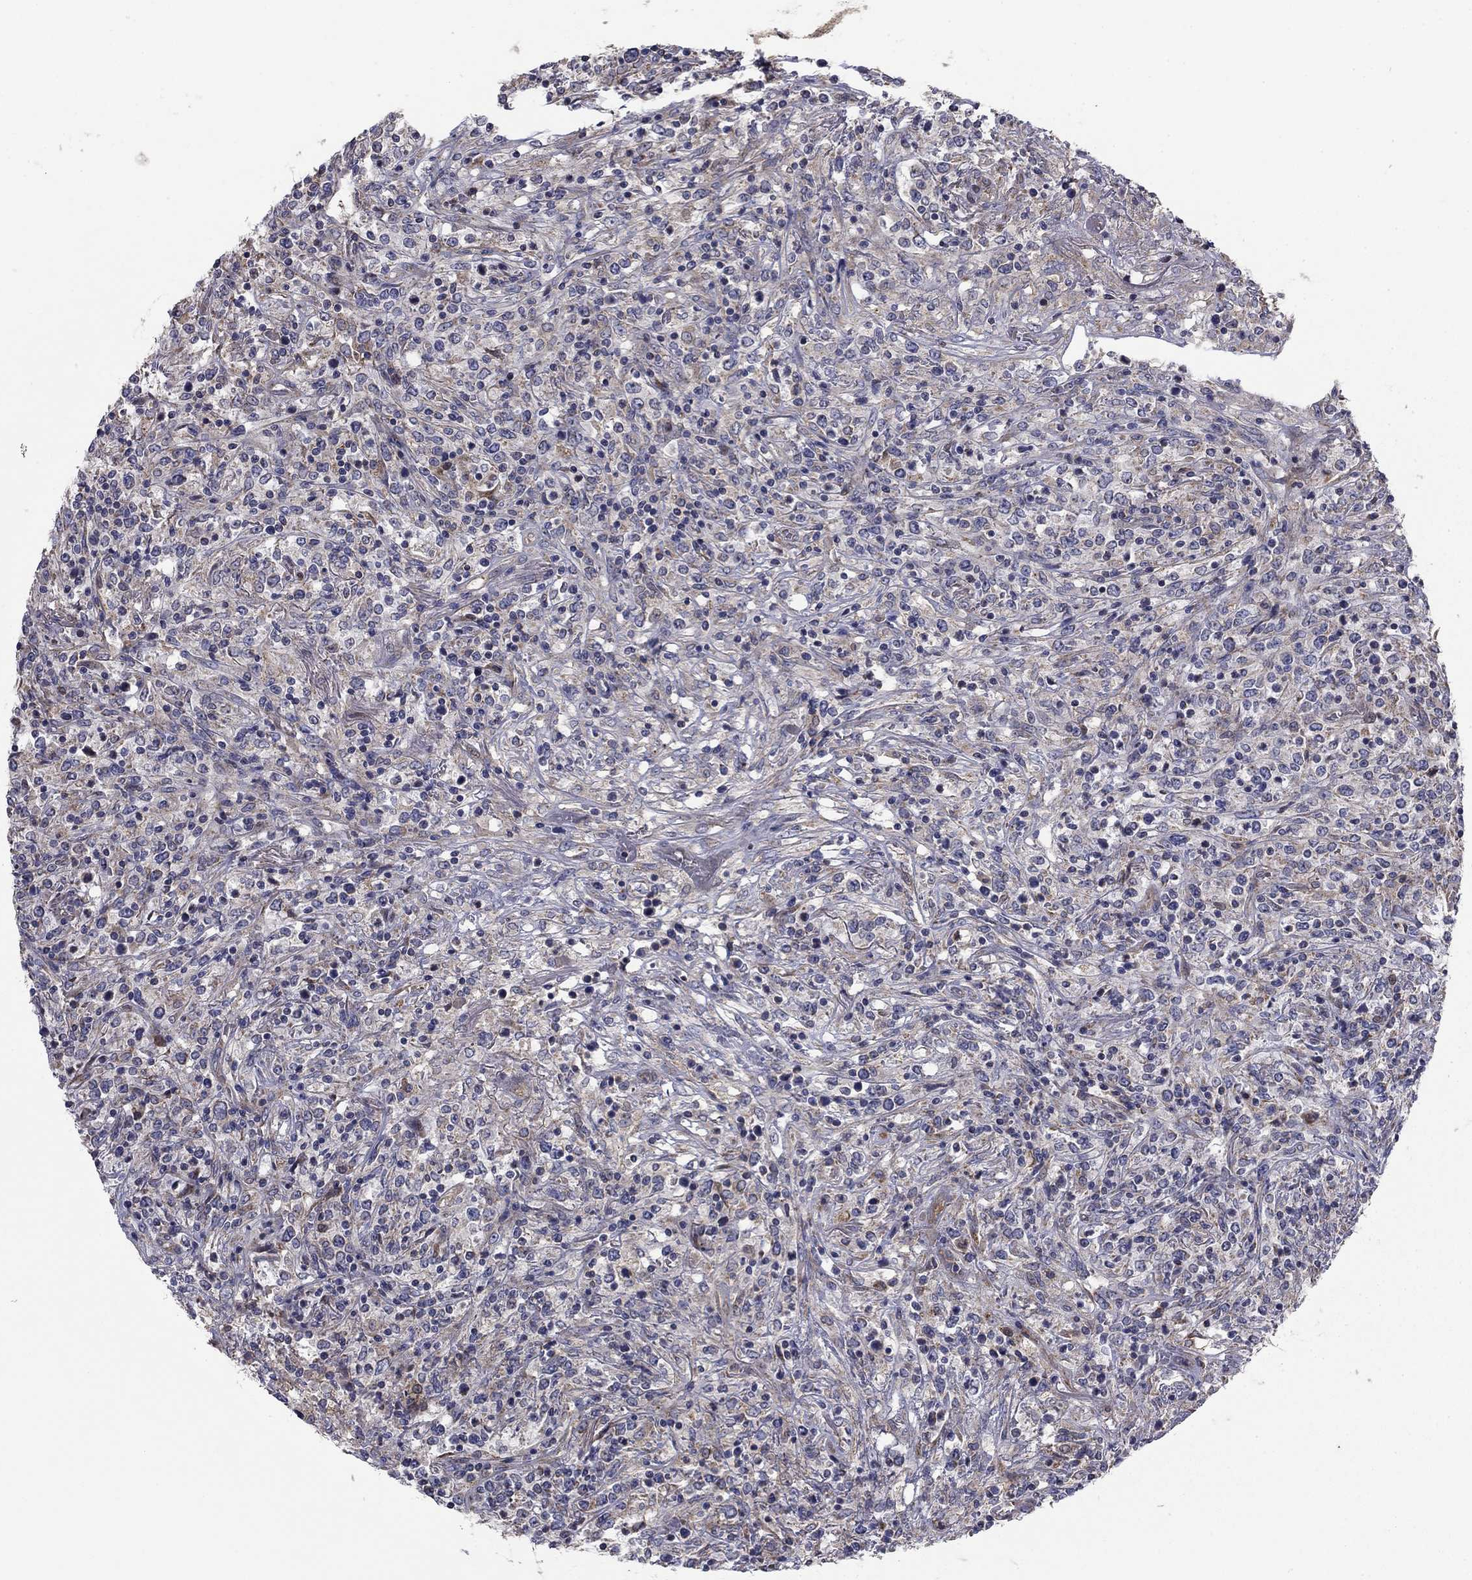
{"staining": {"intensity": "negative", "quantity": "none", "location": "none"}, "tissue": "lymphoma", "cell_type": "Tumor cells", "image_type": "cancer", "snomed": [{"axis": "morphology", "description": "Malignant lymphoma, non-Hodgkin's type, High grade"}, {"axis": "topography", "description": "Lung"}], "caption": "High power microscopy image of an immunohistochemistry (IHC) histopathology image of malignant lymphoma, non-Hodgkin's type (high-grade), revealing no significant staining in tumor cells.", "gene": "MMAA", "patient": {"sex": "male", "age": 79}}